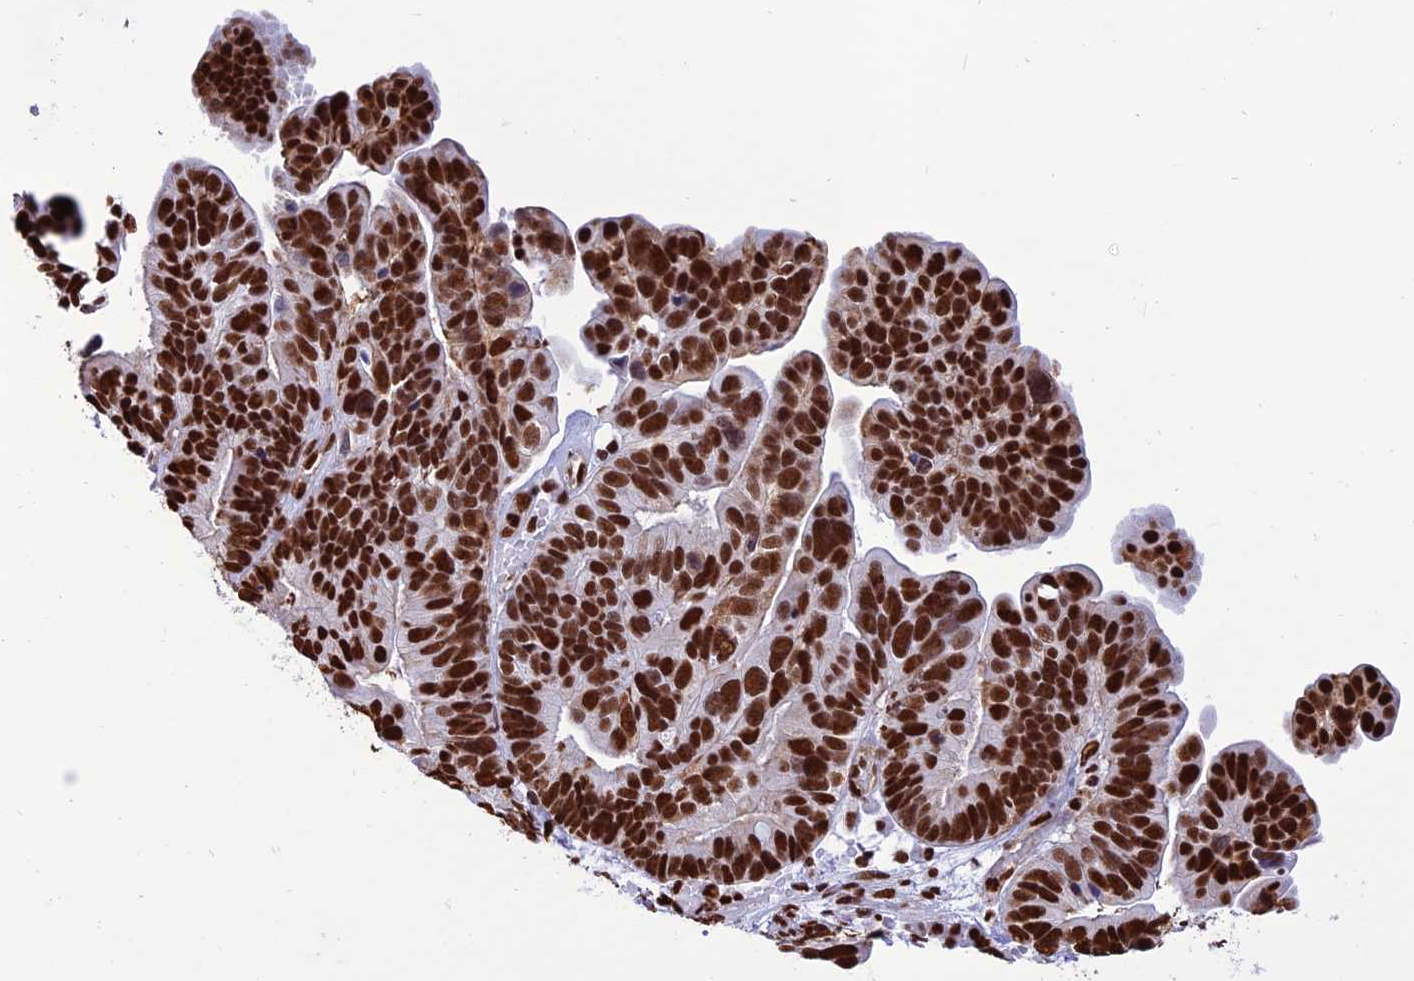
{"staining": {"intensity": "strong", "quantity": ">75%", "location": "nuclear"}, "tissue": "ovarian cancer", "cell_type": "Tumor cells", "image_type": "cancer", "snomed": [{"axis": "morphology", "description": "Cystadenocarcinoma, serous, NOS"}, {"axis": "topography", "description": "Ovary"}], "caption": "Protein staining of ovarian cancer (serous cystadenocarcinoma) tissue exhibits strong nuclear staining in about >75% of tumor cells. (brown staining indicates protein expression, while blue staining denotes nuclei).", "gene": "INO80E", "patient": {"sex": "female", "age": 56}}